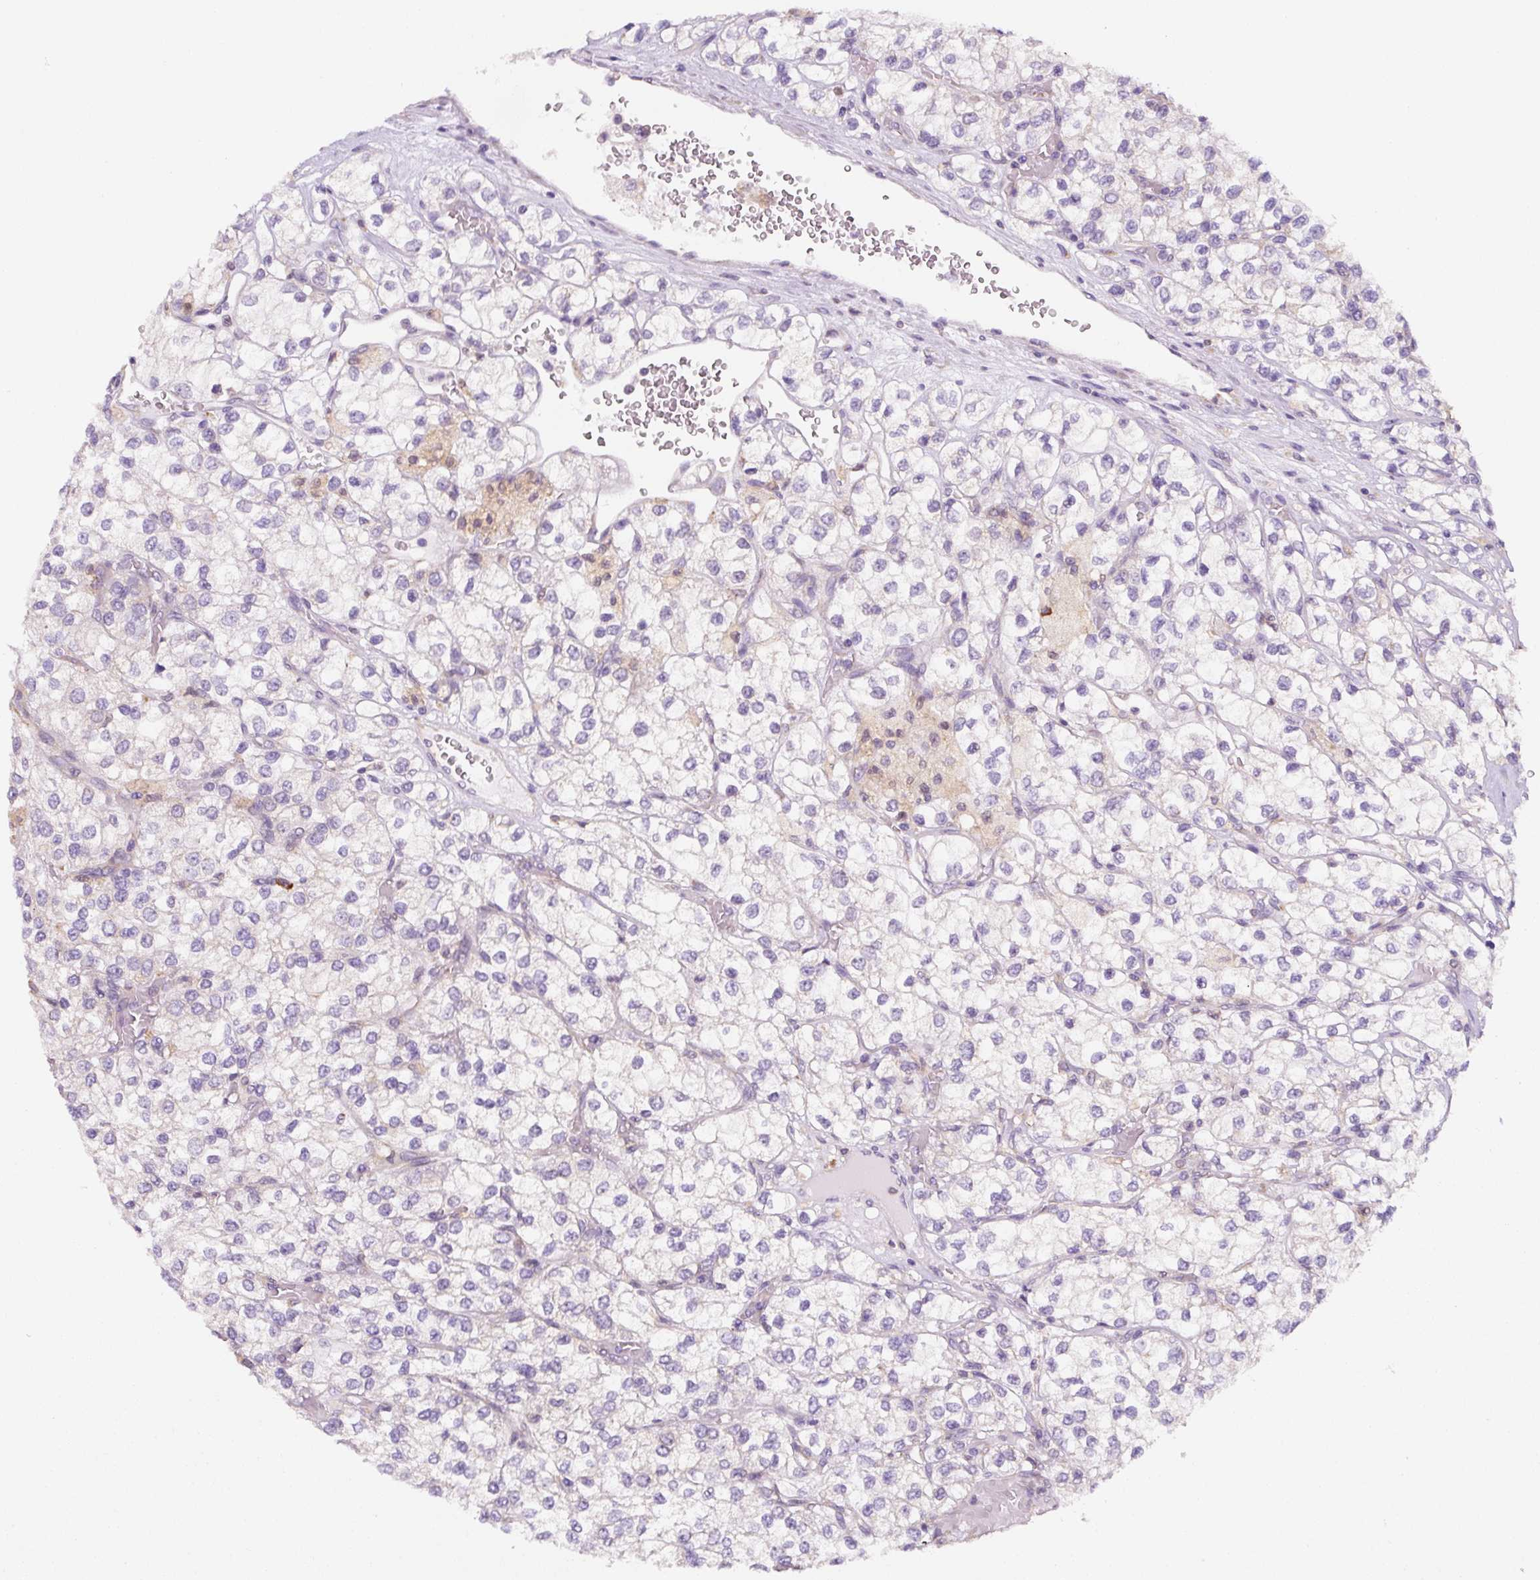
{"staining": {"intensity": "negative", "quantity": "none", "location": "none"}, "tissue": "renal cancer", "cell_type": "Tumor cells", "image_type": "cancer", "snomed": [{"axis": "morphology", "description": "Adenocarcinoma, NOS"}, {"axis": "topography", "description": "Kidney"}], "caption": "IHC micrograph of human renal cancer (adenocarcinoma) stained for a protein (brown), which demonstrates no staining in tumor cells.", "gene": "DDOST", "patient": {"sex": "male", "age": 80}}